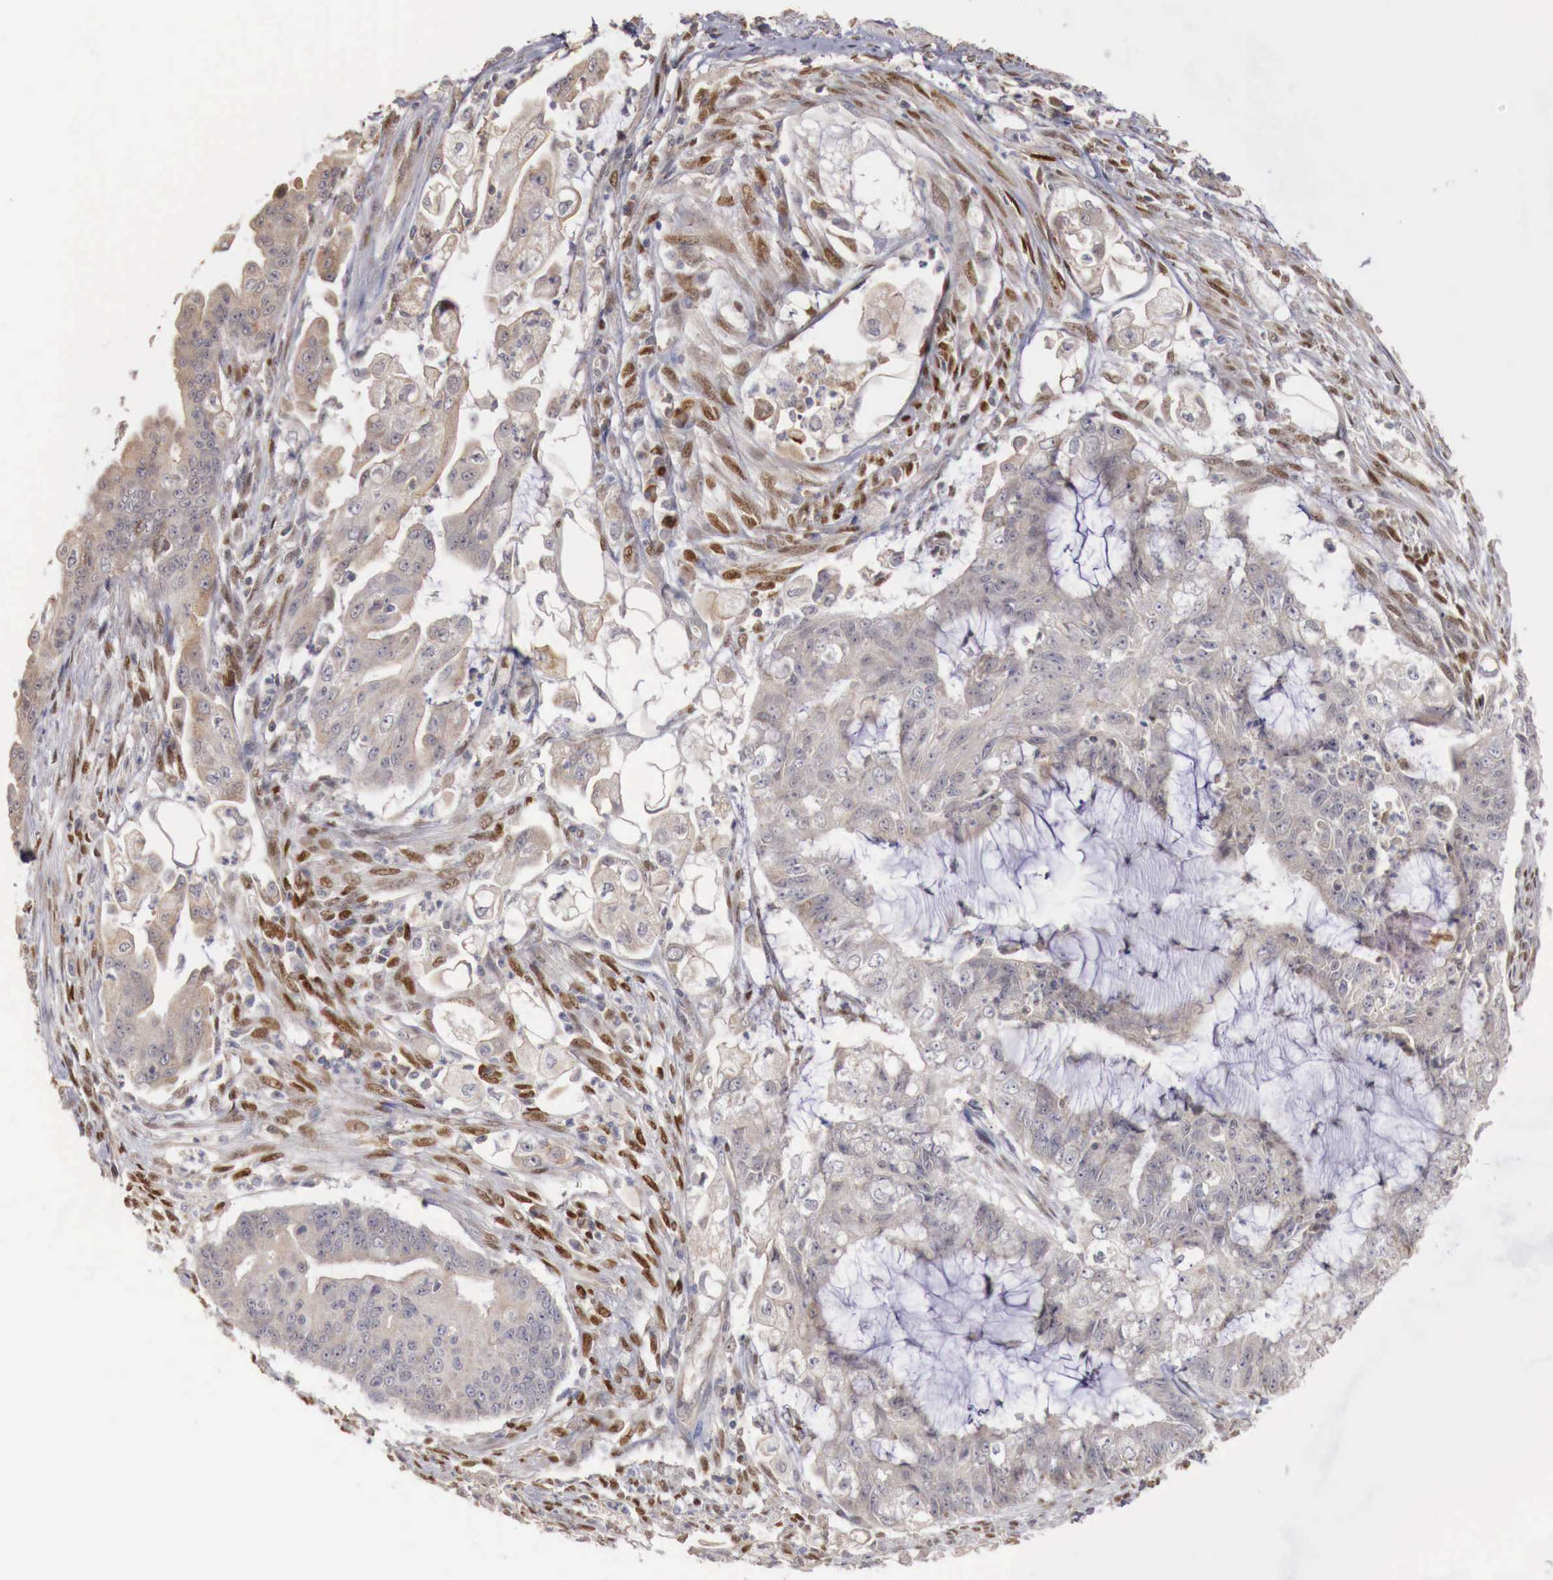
{"staining": {"intensity": "negative", "quantity": "none", "location": "none"}, "tissue": "endometrial cancer", "cell_type": "Tumor cells", "image_type": "cancer", "snomed": [{"axis": "morphology", "description": "Adenocarcinoma, NOS"}, {"axis": "topography", "description": "Endometrium"}], "caption": "A high-resolution photomicrograph shows immunohistochemistry staining of endometrial adenocarcinoma, which exhibits no significant positivity in tumor cells.", "gene": "KHDRBS2", "patient": {"sex": "female", "age": 75}}